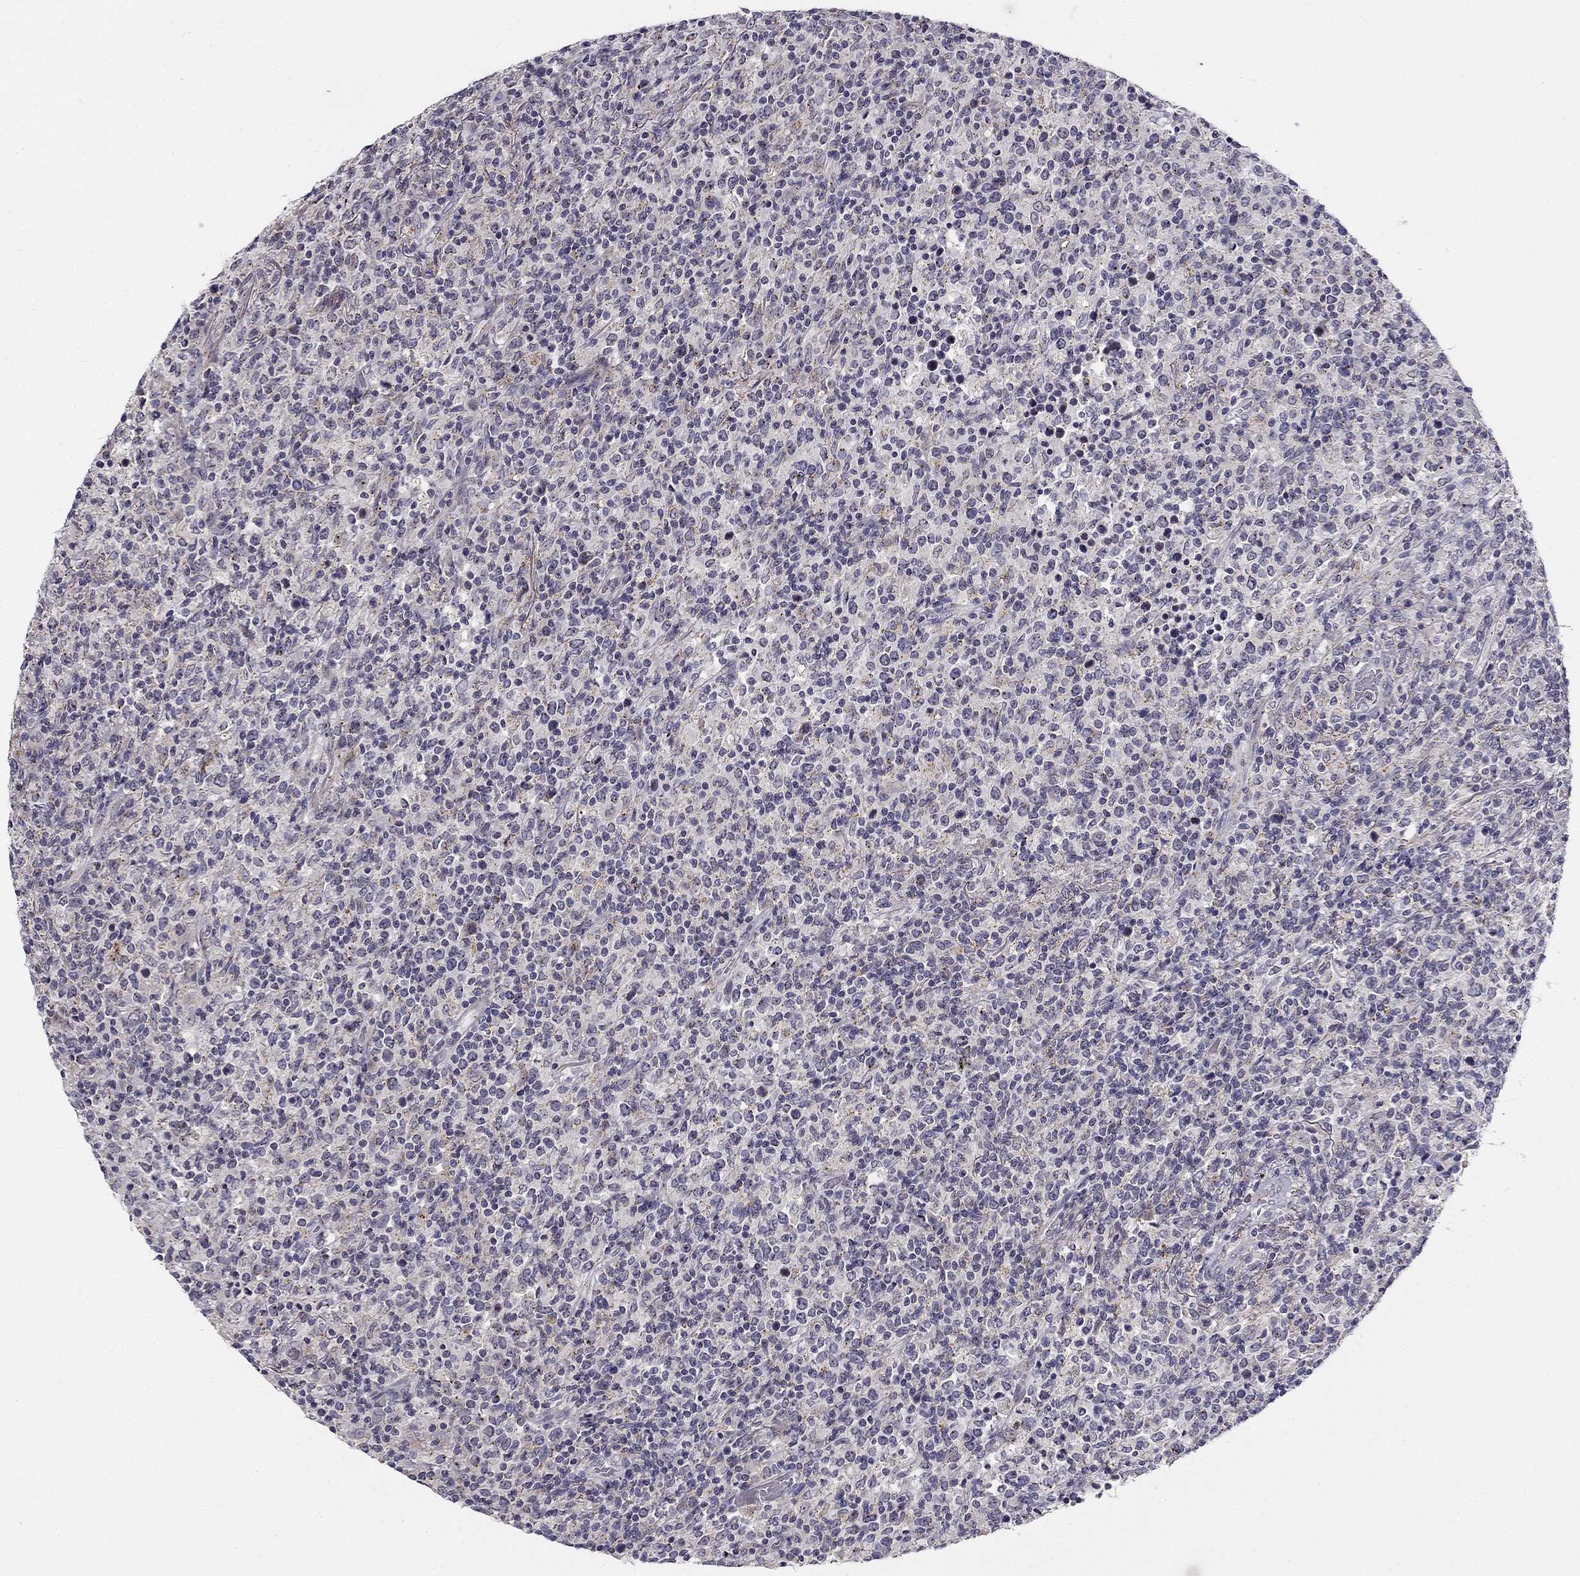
{"staining": {"intensity": "negative", "quantity": "none", "location": "none"}, "tissue": "lymphoma", "cell_type": "Tumor cells", "image_type": "cancer", "snomed": [{"axis": "morphology", "description": "Malignant lymphoma, non-Hodgkin's type, High grade"}, {"axis": "topography", "description": "Lung"}], "caption": "A photomicrograph of human high-grade malignant lymphoma, non-Hodgkin's type is negative for staining in tumor cells.", "gene": "CNR1", "patient": {"sex": "male", "age": 79}}